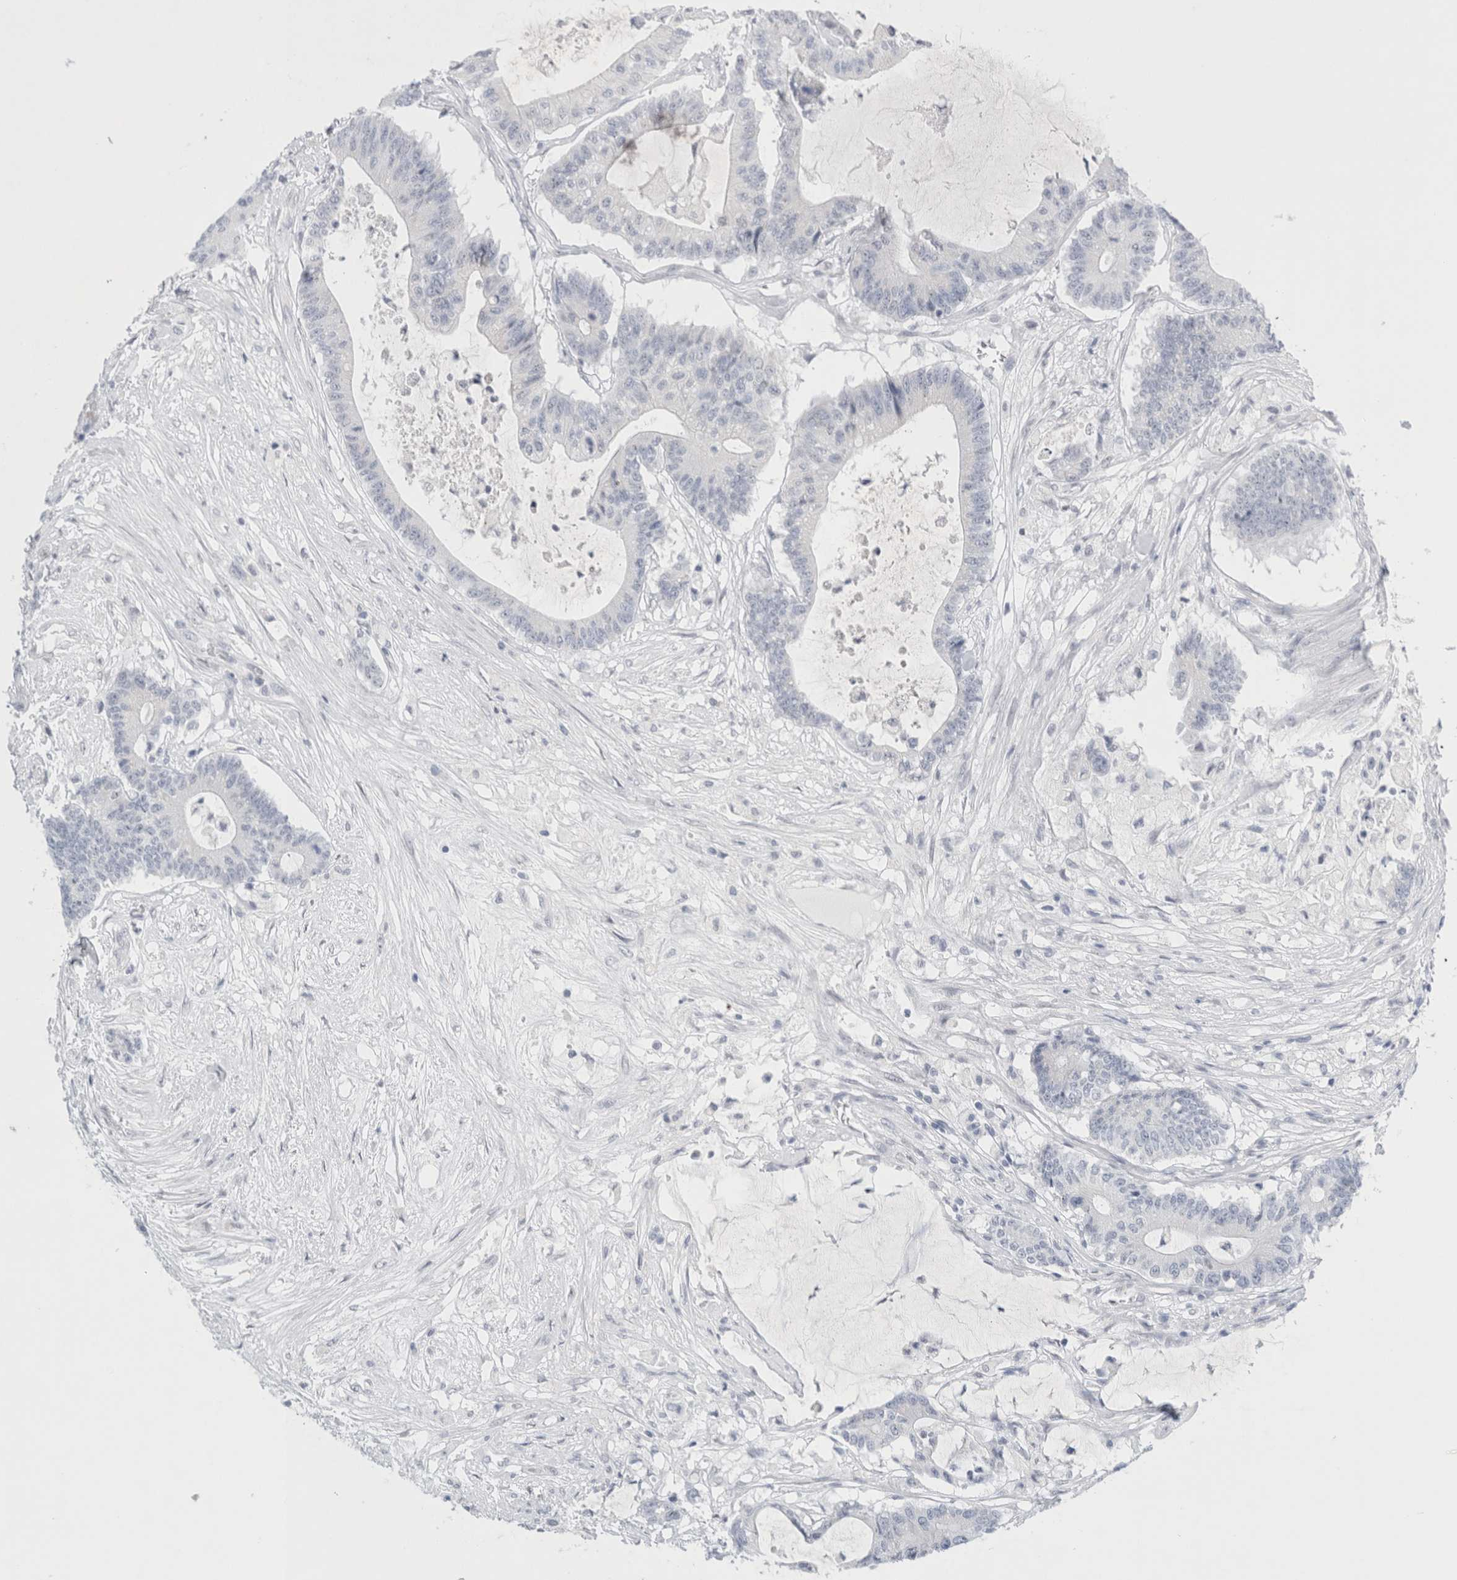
{"staining": {"intensity": "negative", "quantity": "none", "location": "none"}, "tissue": "colorectal cancer", "cell_type": "Tumor cells", "image_type": "cancer", "snomed": [{"axis": "morphology", "description": "Adenocarcinoma, NOS"}, {"axis": "topography", "description": "Colon"}], "caption": "Tumor cells are negative for protein expression in human colorectal adenocarcinoma.", "gene": "SLC22A12", "patient": {"sex": "female", "age": 84}}